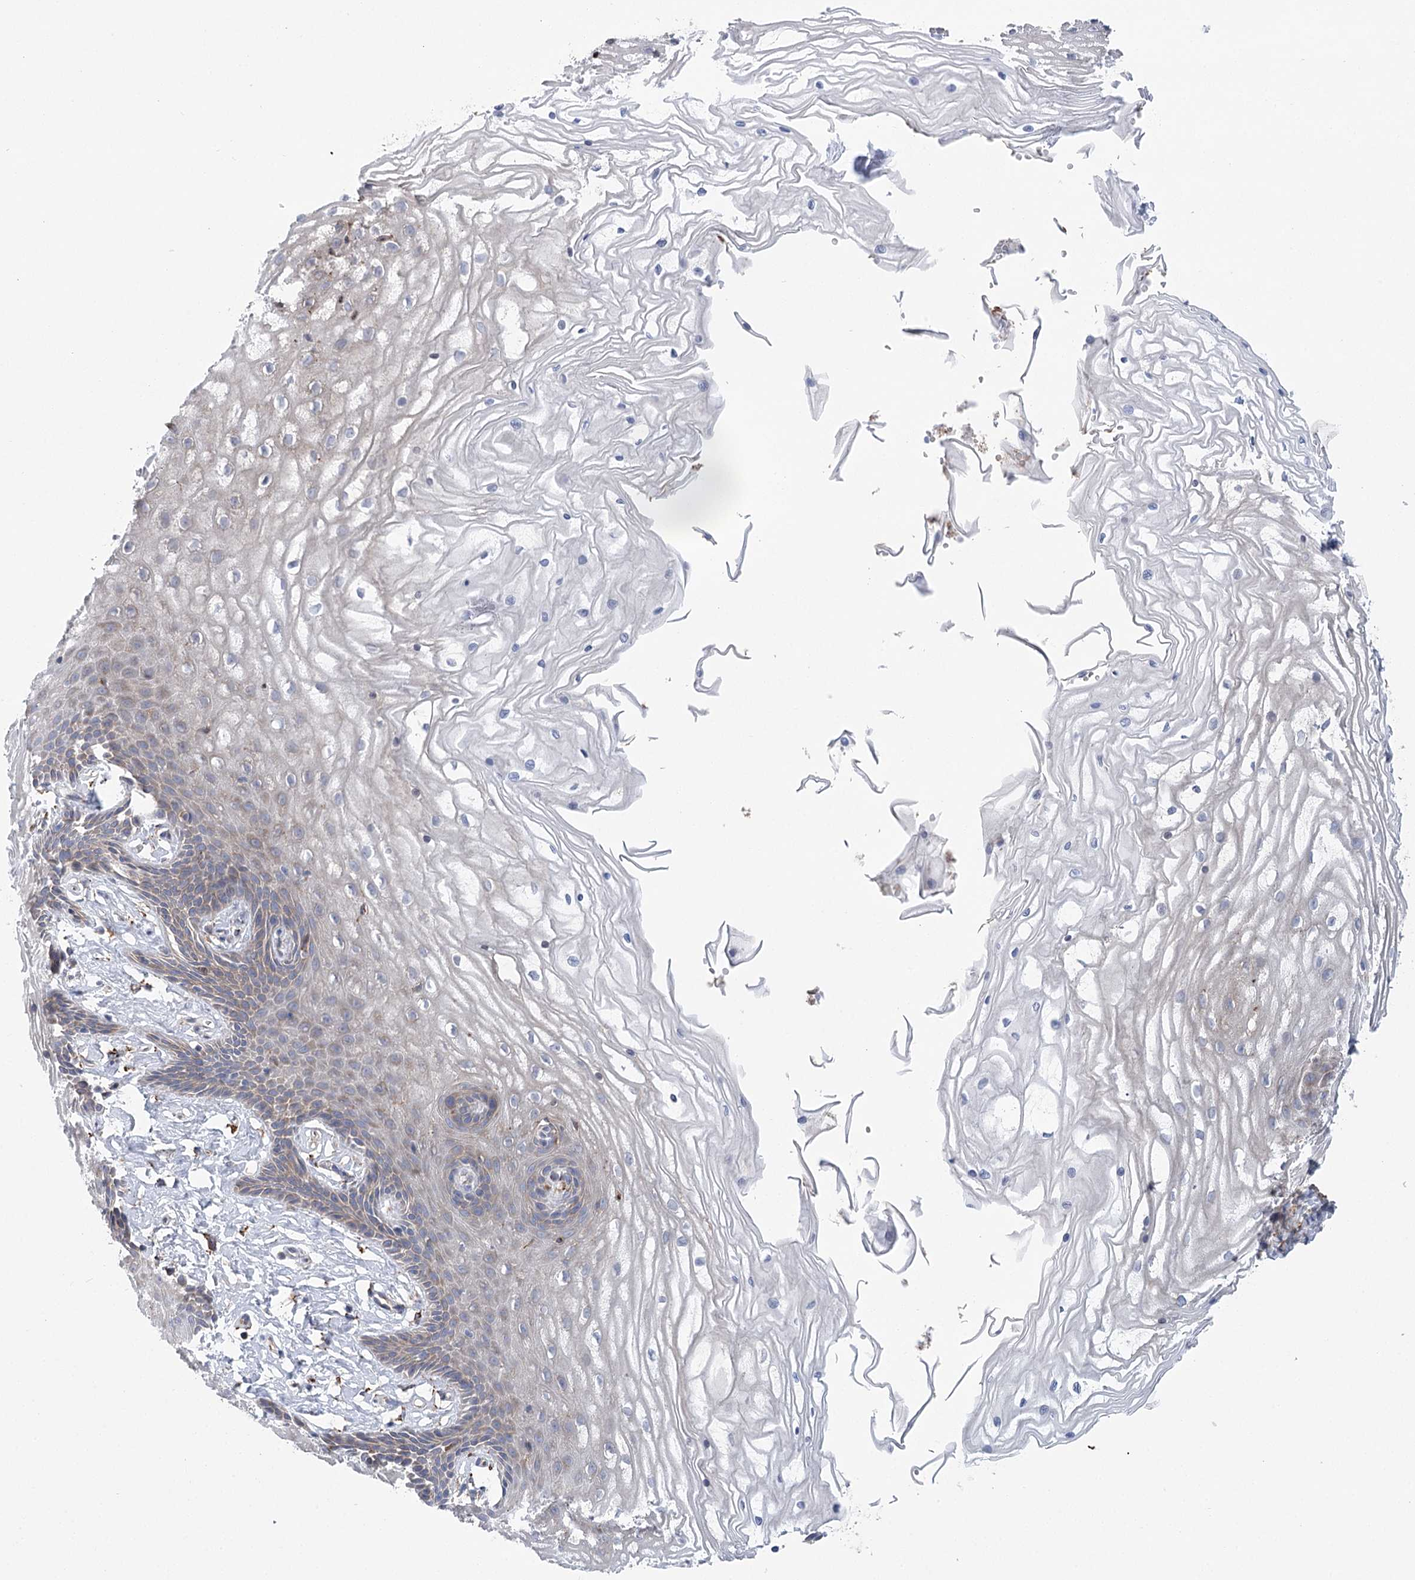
{"staining": {"intensity": "weak", "quantity": "<25%", "location": "cytoplasmic/membranous"}, "tissue": "vagina", "cell_type": "Squamous epithelial cells", "image_type": "normal", "snomed": [{"axis": "morphology", "description": "Normal tissue, NOS"}, {"axis": "topography", "description": "Vagina"}, {"axis": "topography", "description": "Cervix"}], "caption": "This is an immunohistochemistry image of unremarkable vagina. There is no expression in squamous epithelial cells.", "gene": "METTL24", "patient": {"sex": "female", "age": 40}}